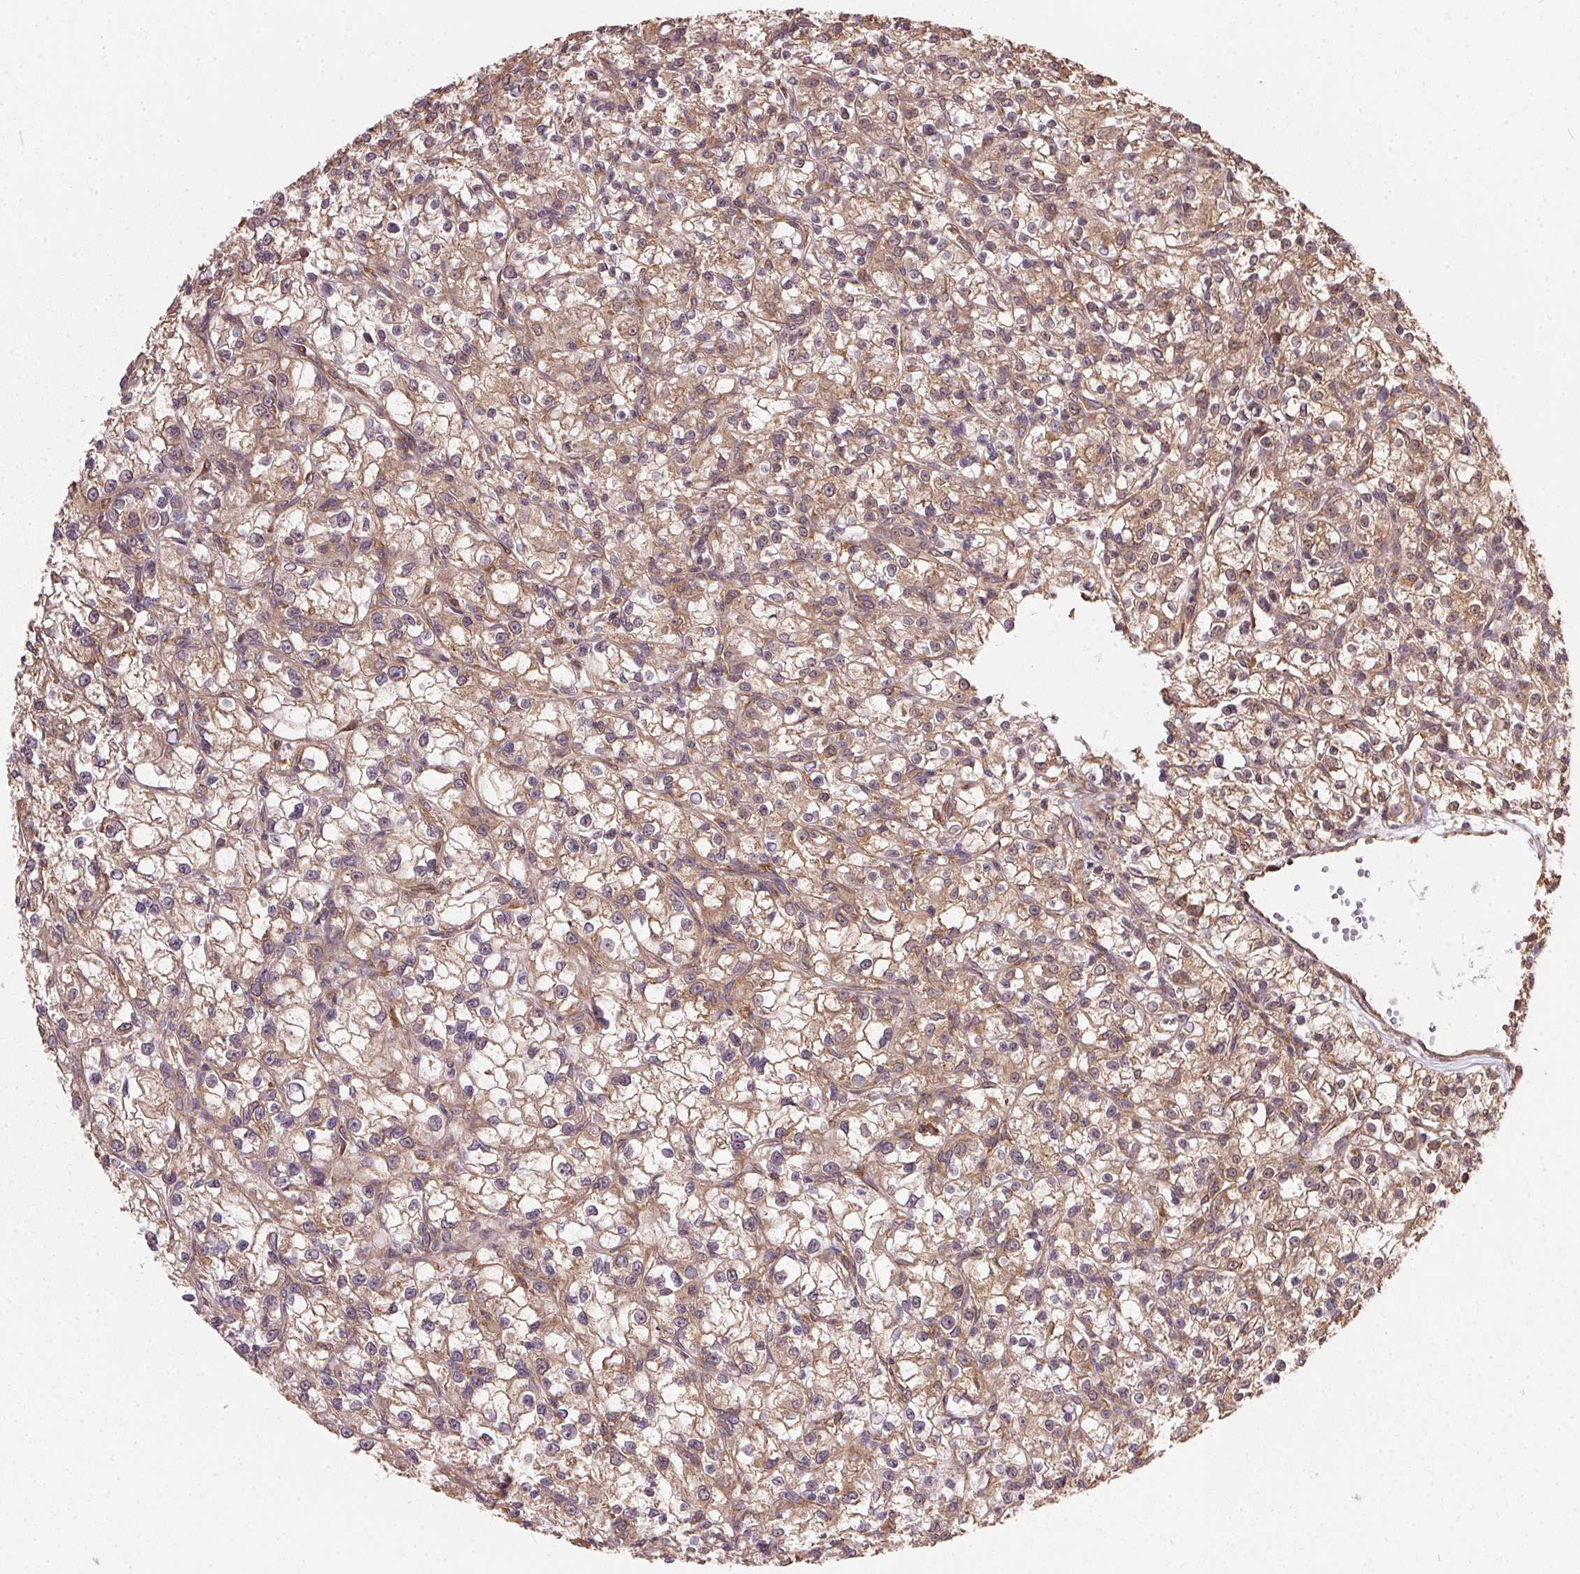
{"staining": {"intensity": "moderate", "quantity": ">75%", "location": "cytoplasmic/membranous"}, "tissue": "renal cancer", "cell_type": "Tumor cells", "image_type": "cancer", "snomed": [{"axis": "morphology", "description": "Adenocarcinoma, NOS"}, {"axis": "topography", "description": "Kidney"}], "caption": "Protein expression analysis of adenocarcinoma (renal) shows moderate cytoplasmic/membranous expression in about >75% of tumor cells.", "gene": "EIF2S1", "patient": {"sex": "female", "age": 59}}